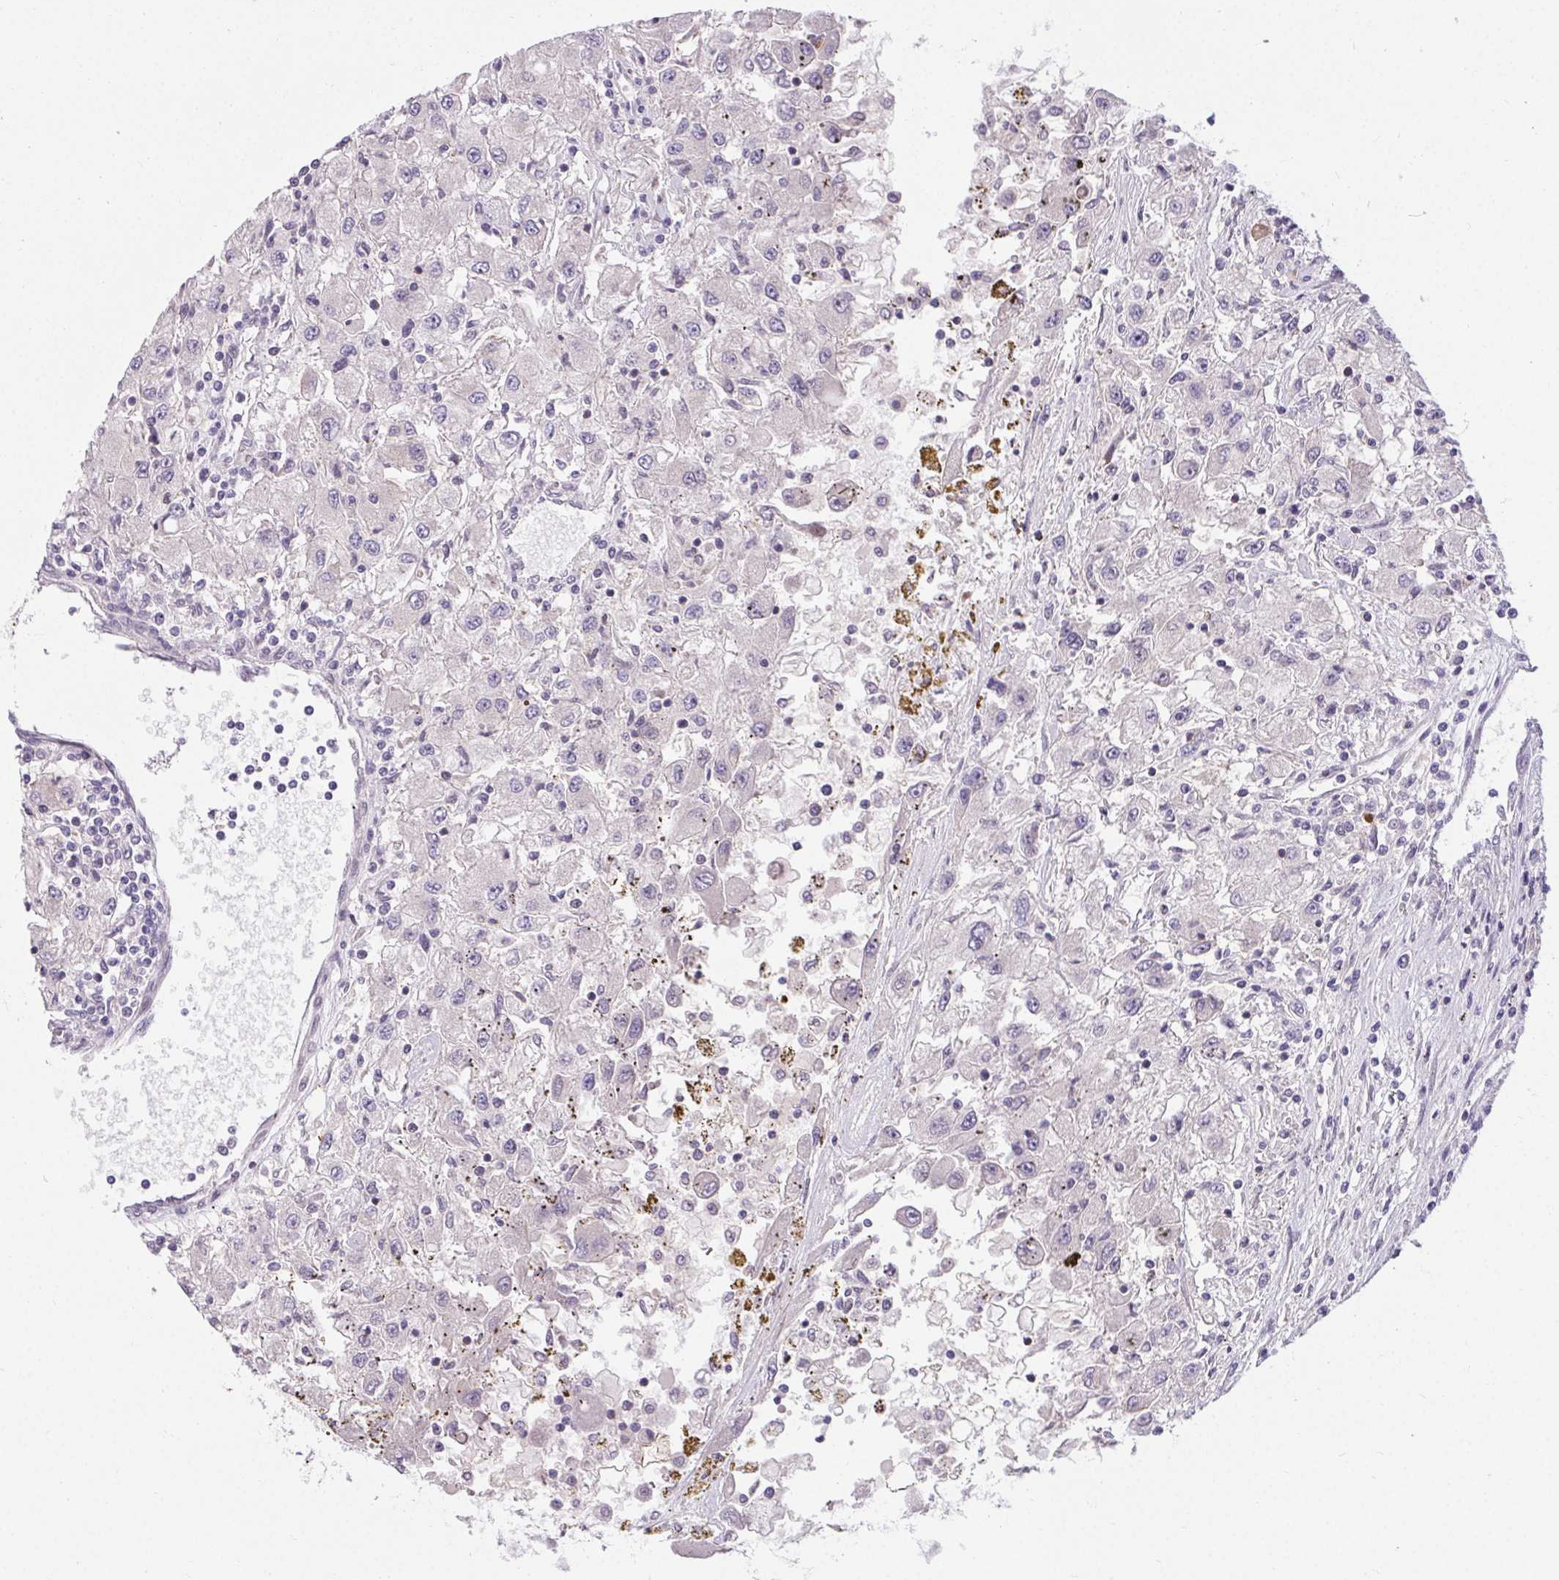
{"staining": {"intensity": "negative", "quantity": "none", "location": "none"}, "tissue": "renal cancer", "cell_type": "Tumor cells", "image_type": "cancer", "snomed": [{"axis": "morphology", "description": "Adenocarcinoma, NOS"}, {"axis": "topography", "description": "Kidney"}], "caption": "The histopathology image reveals no staining of tumor cells in renal cancer. The staining is performed using DAB (3,3'-diaminobenzidine) brown chromogen with nuclei counter-stained in using hematoxylin.", "gene": "TMEM52B", "patient": {"sex": "female", "age": 67}}